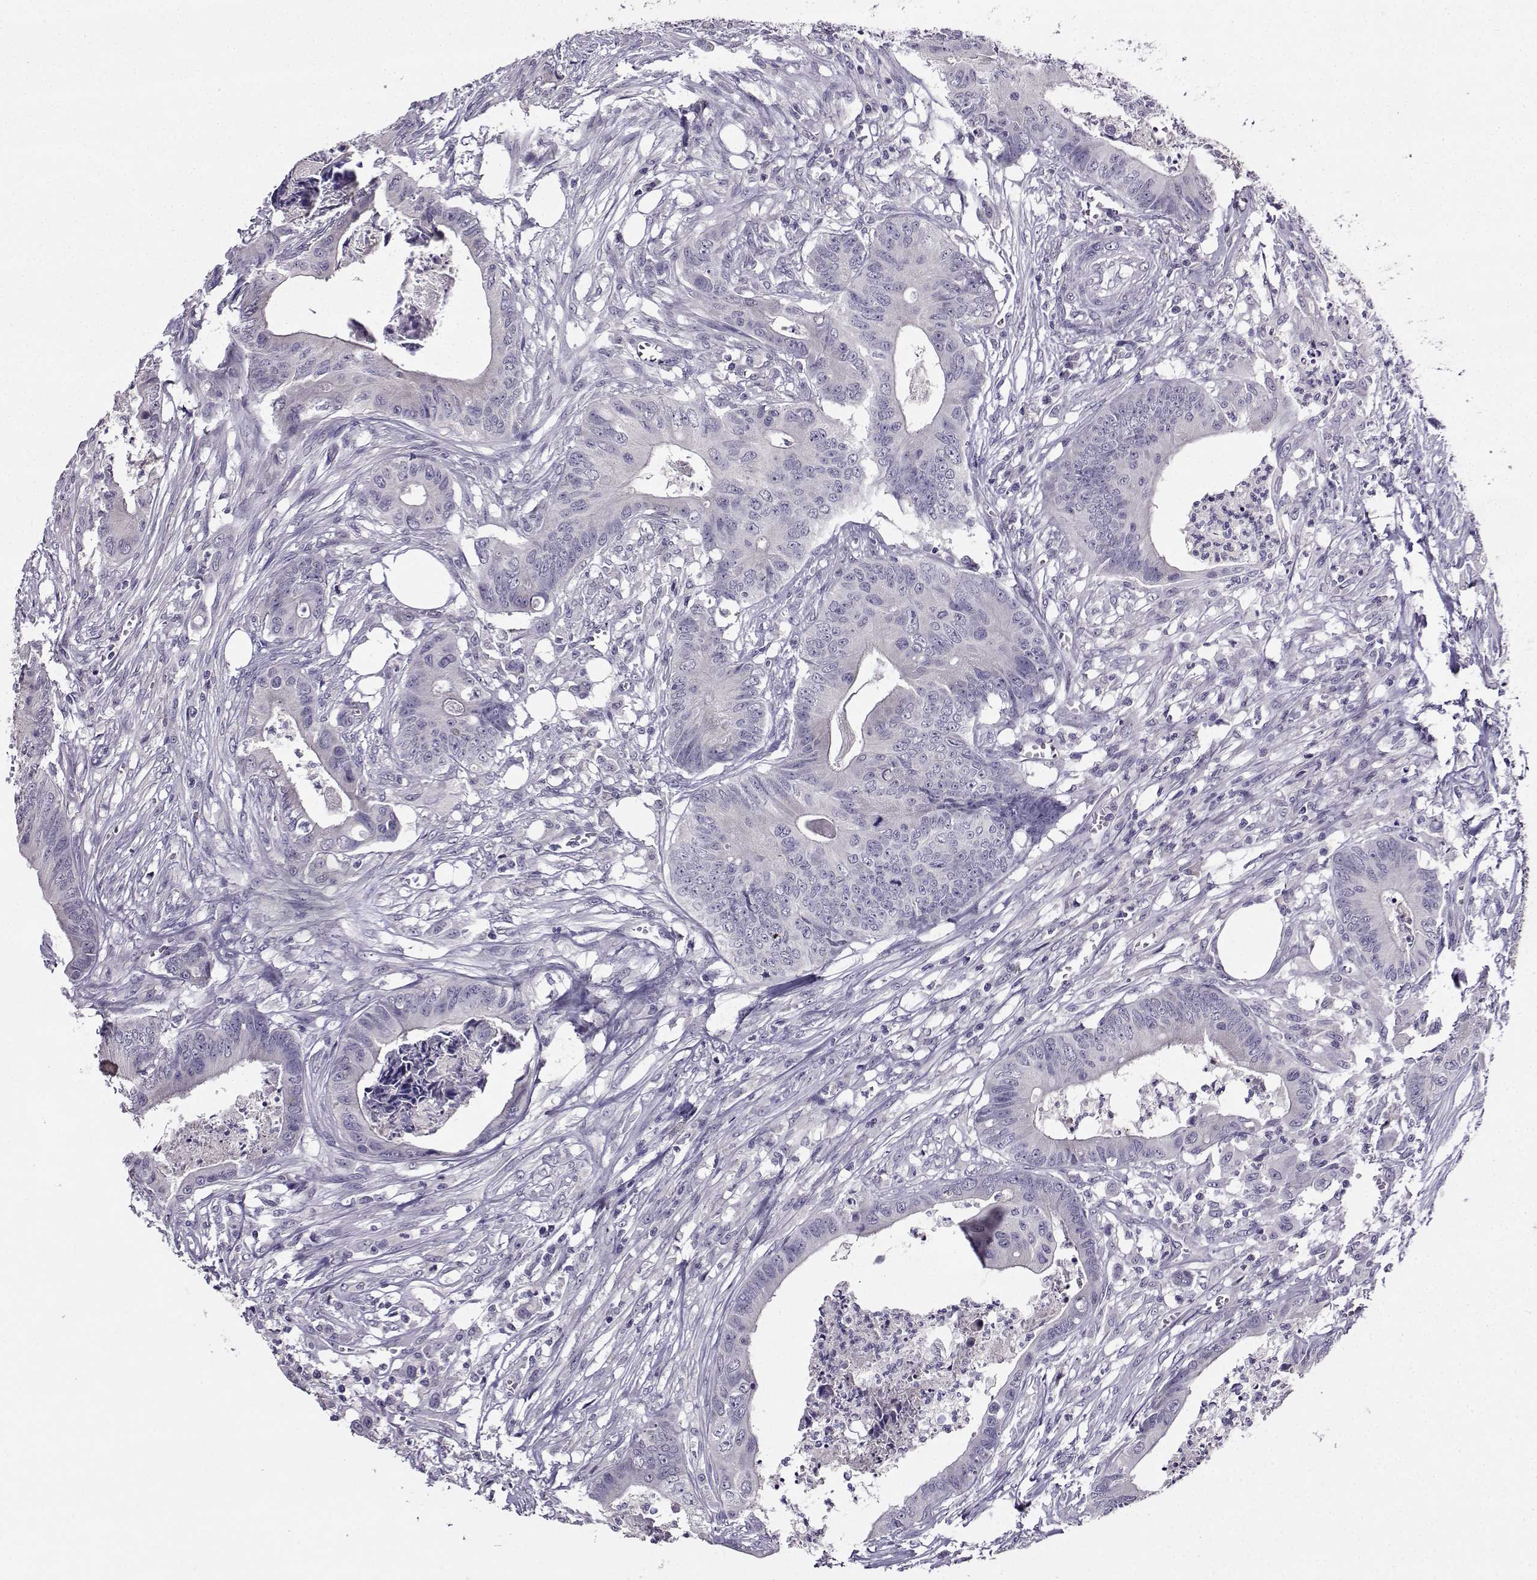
{"staining": {"intensity": "negative", "quantity": "none", "location": "none"}, "tissue": "colorectal cancer", "cell_type": "Tumor cells", "image_type": "cancer", "snomed": [{"axis": "morphology", "description": "Adenocarcinoma, NOS"}, {"axis": "topography", "description": "Colon"}], "caption": "Colorectal adenocarcinoma stained for a protein using immunohistochemistry displays no positivity tumor cells.", "gene": "CRYBB1", "patient": {"sex": "male", "age": 84}}